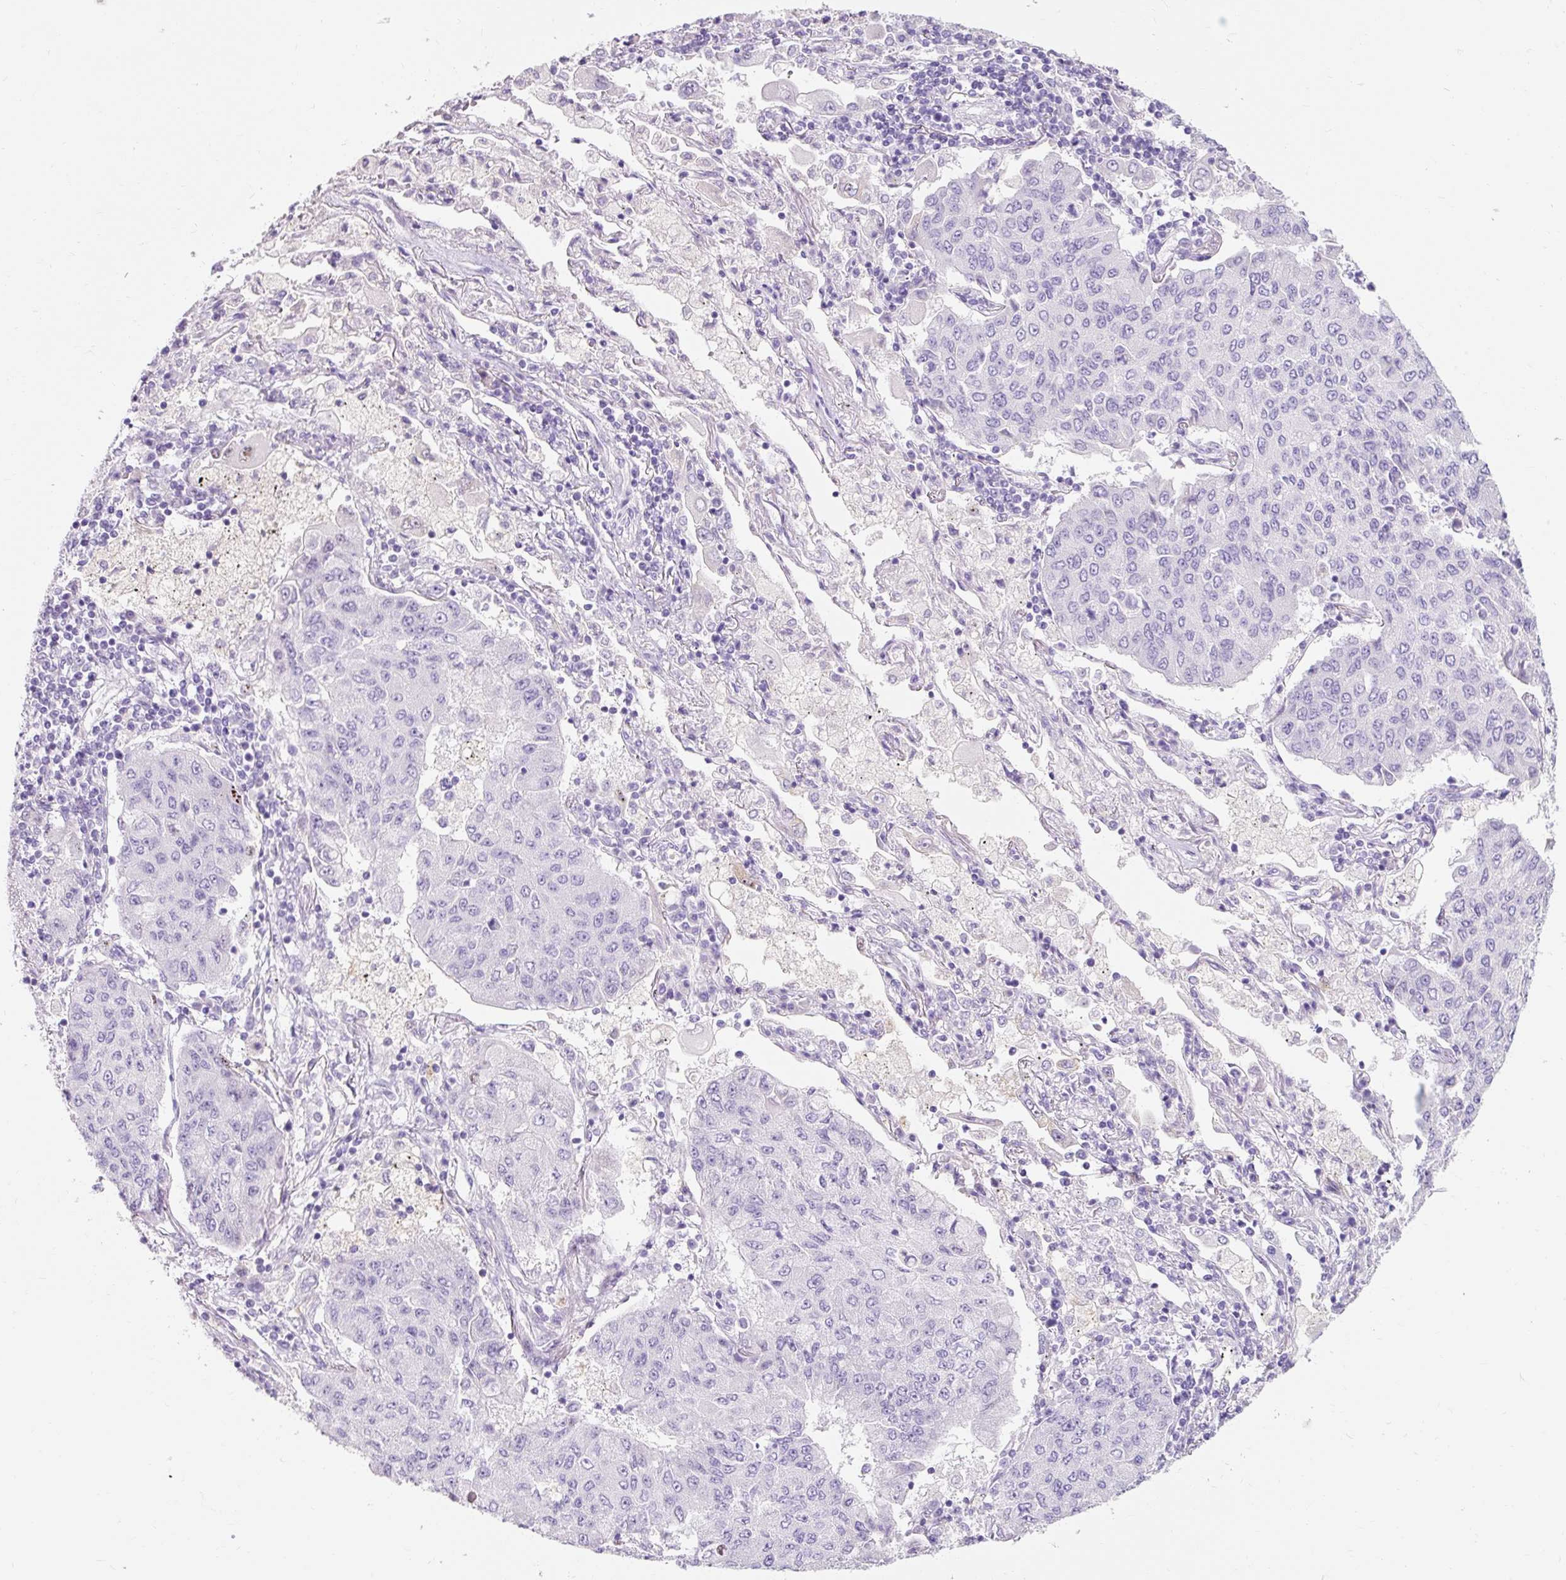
{"staining": {"intensity": "negative", "quantity": "none", "location": "none"}, "tissue": "lung cancer", "cell_type": "Tumor cells", "image_type": "cancer", "snomed": [{"axis": "morphology", "description": "Squamous cell carcinoma, NOS"}, {"axis": "topography", "description": "Lung"}], "caption": "Lung squamous cell carcinoma was stained to show a protein in brown. There is no significant expression in tumor cells.", "gene": "TMEM213", "patient": {"sex": "male", "age": 74}}